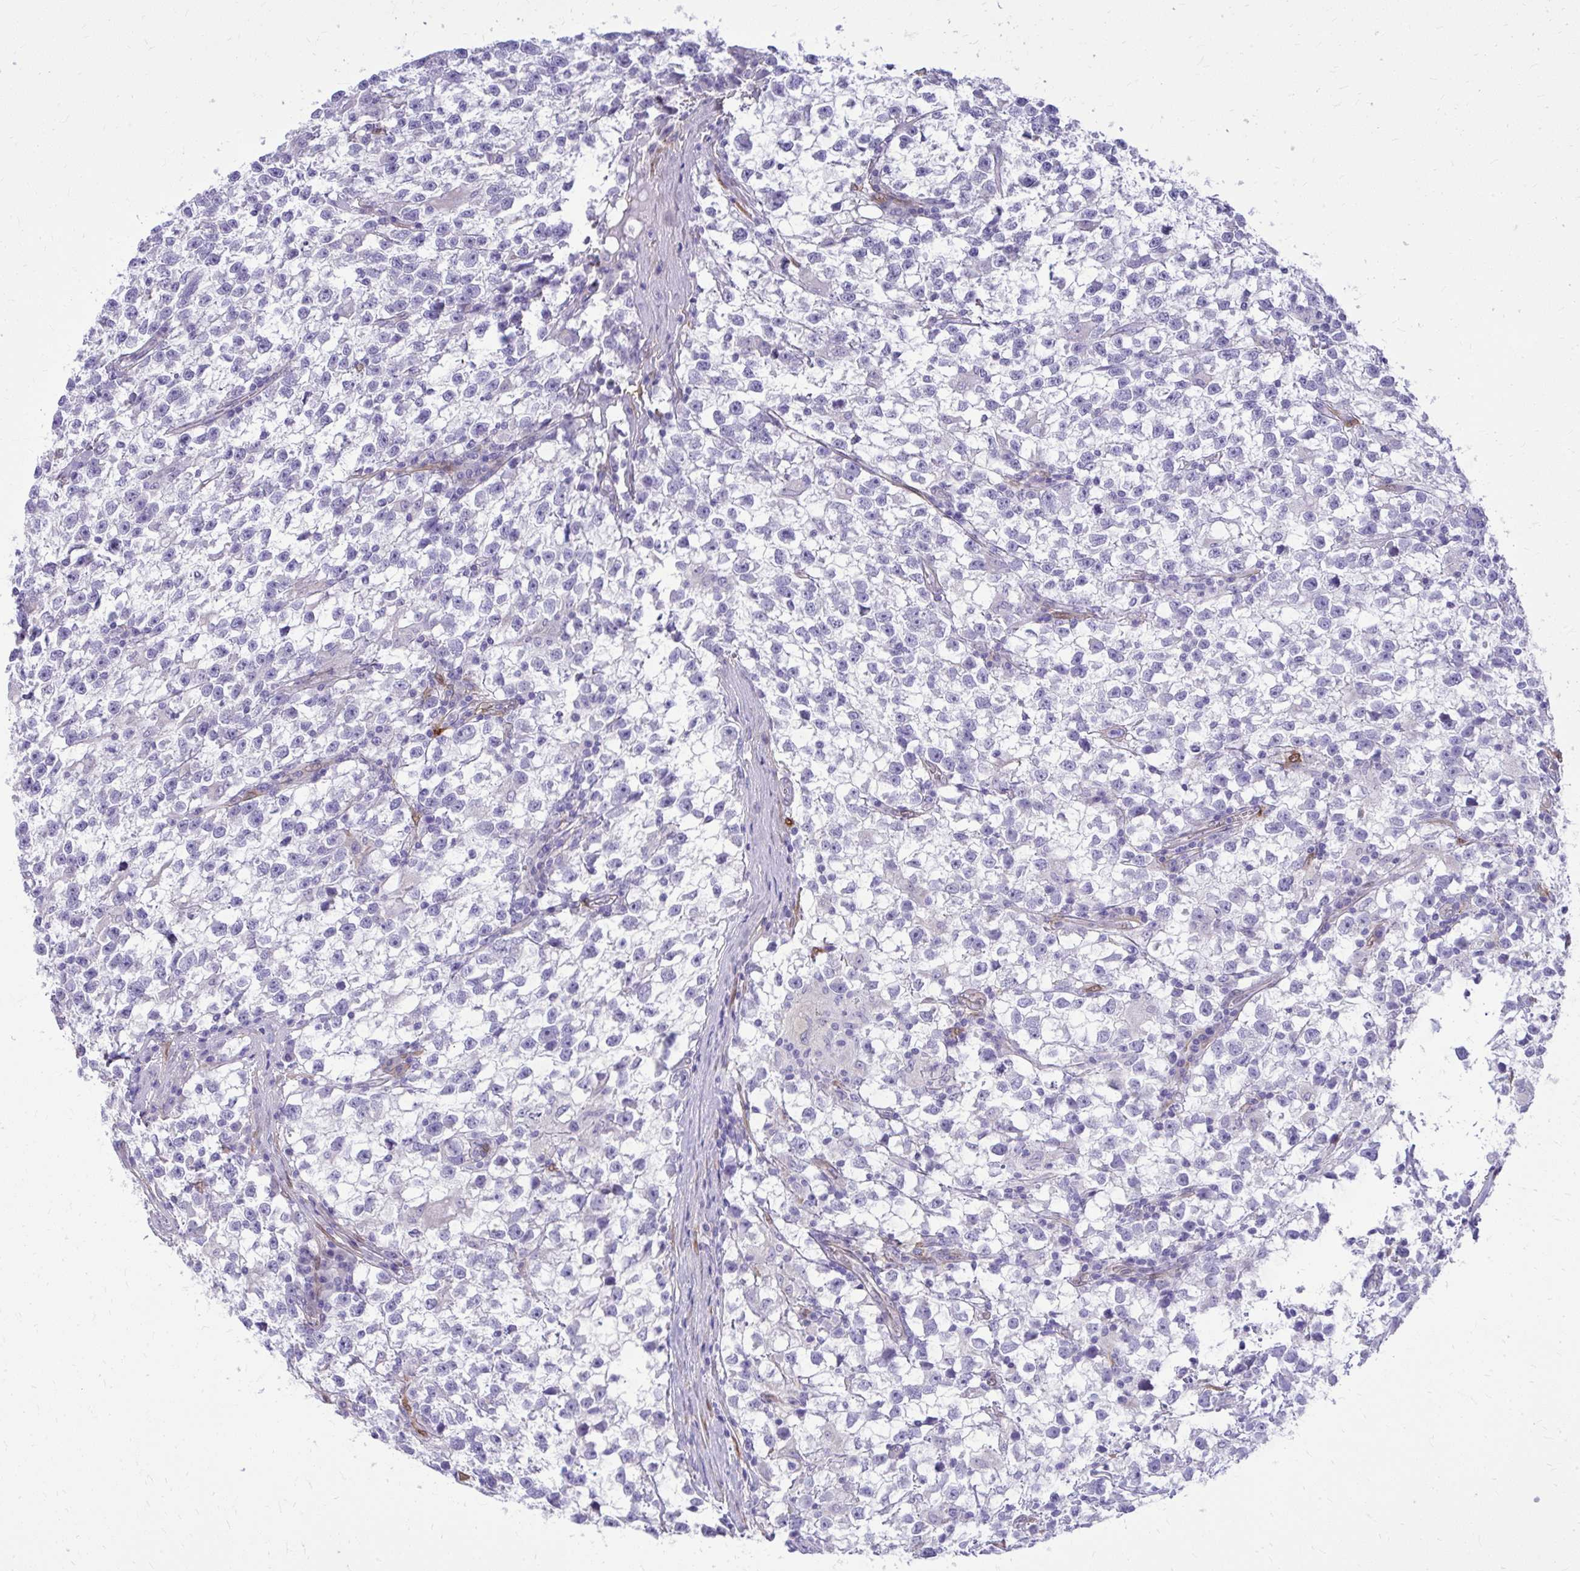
{"staining": {"intensity": "negative", "quantity": "none", "location": "none"}, "tissue": "testis cancer", "cell_type": "Tumor cells", "image_type": "cancer", "snomed": [{"axis": "morphology", "description": "Seminoma, NOS"}, {"axis": "topography", "description": "Testis"}], "caption": "Photomicrograph shows no significant protein staining in tumor cells of testis cancer.", "gene": "NNMT", "patient": {"sex": "male", "age": 31}}